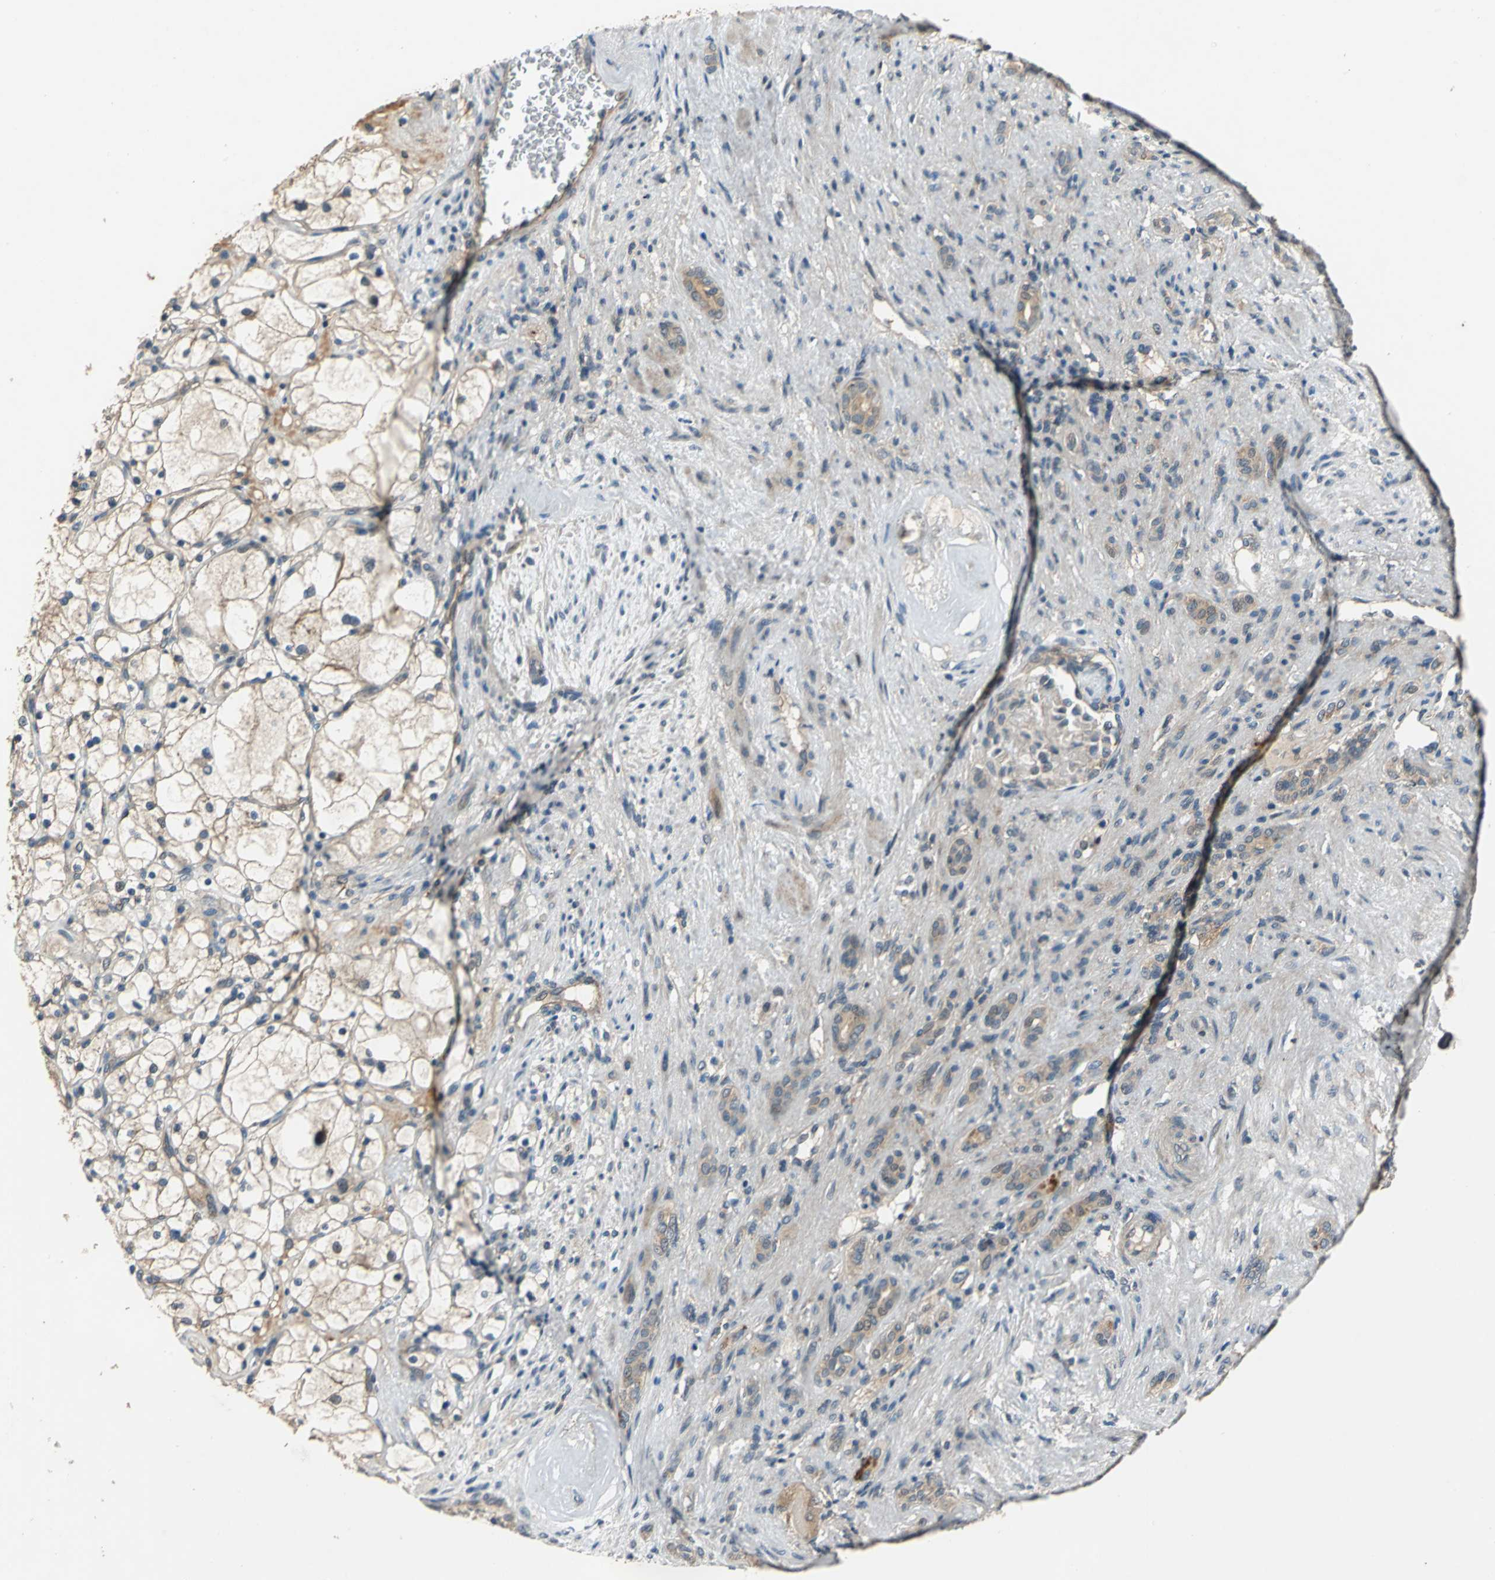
{"staining": {"intensity": "negative", "quantity": "none", "location": "none"}, "tissue": "renal cancer", "cell_type": "Tumor cells", "image_type": "cancer", "snomed": [{"axis": "morphology", "description": "Adenocarcinoma, NOS"}, {"axis": "topography", "description": "Kidney"}], "caption": "Photomicrograph shows no protein staining in tumor cells of adenocarcinoma (renal) tissue.", "gene": "EMCN", "patient": {"sex": "female", "age": 83}}